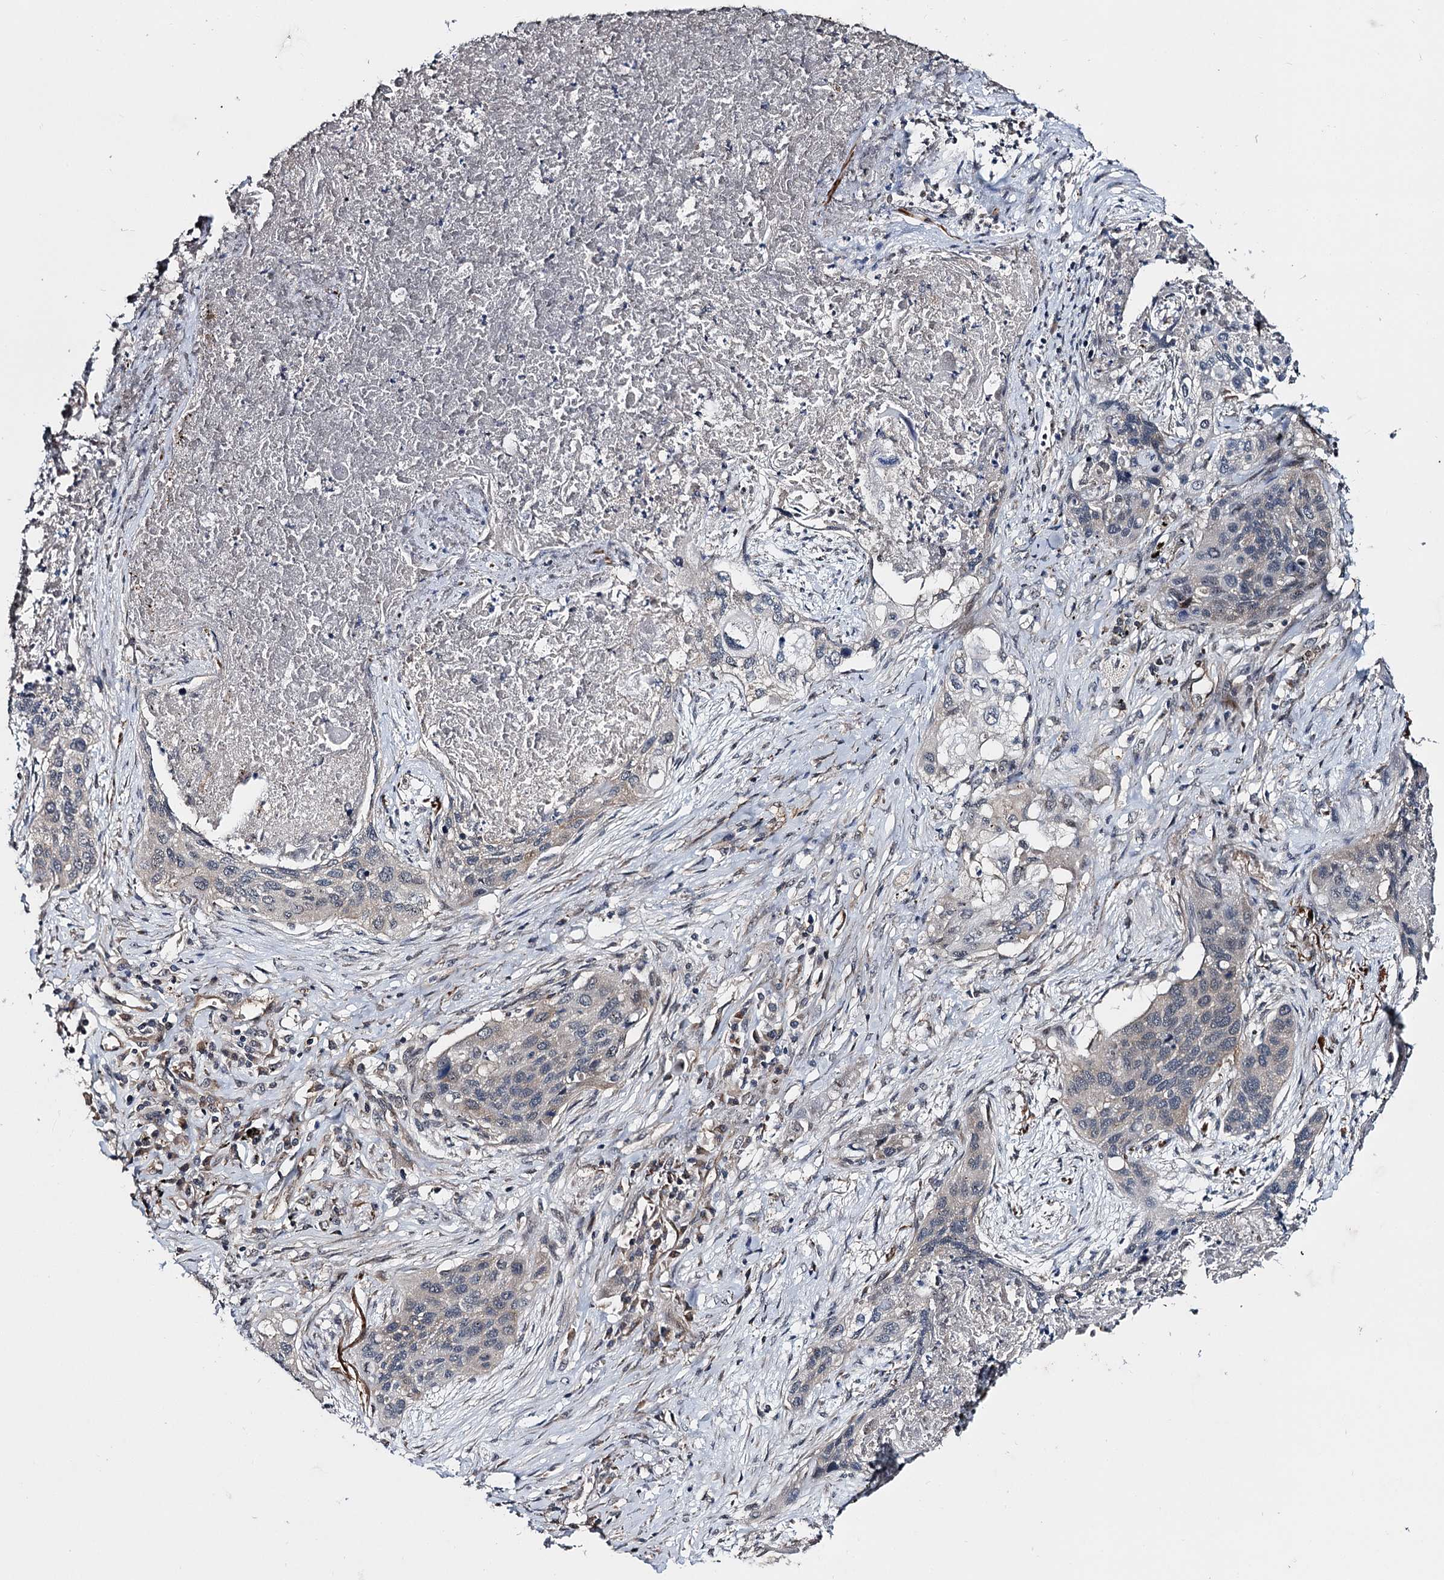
{"staining": {"intensity": "negative", "quantity": "none", "location": "none"}, "tissue": "lung cancer", "cell_type": "Tumor cells", "image_type": "cancer", "snomed": [{"axis": "morphology", "description": "Squamous cell carcinoma, NOS"}, {"axis": "topography", "description": "Lung"}], "caption": "This is an IHC photomicrograph of human squamous cell carcinoma (lung). There is no staining in tumor cells.", "gene": "ARHGAP42", "patient": {"sex": "female", "age": 63}}